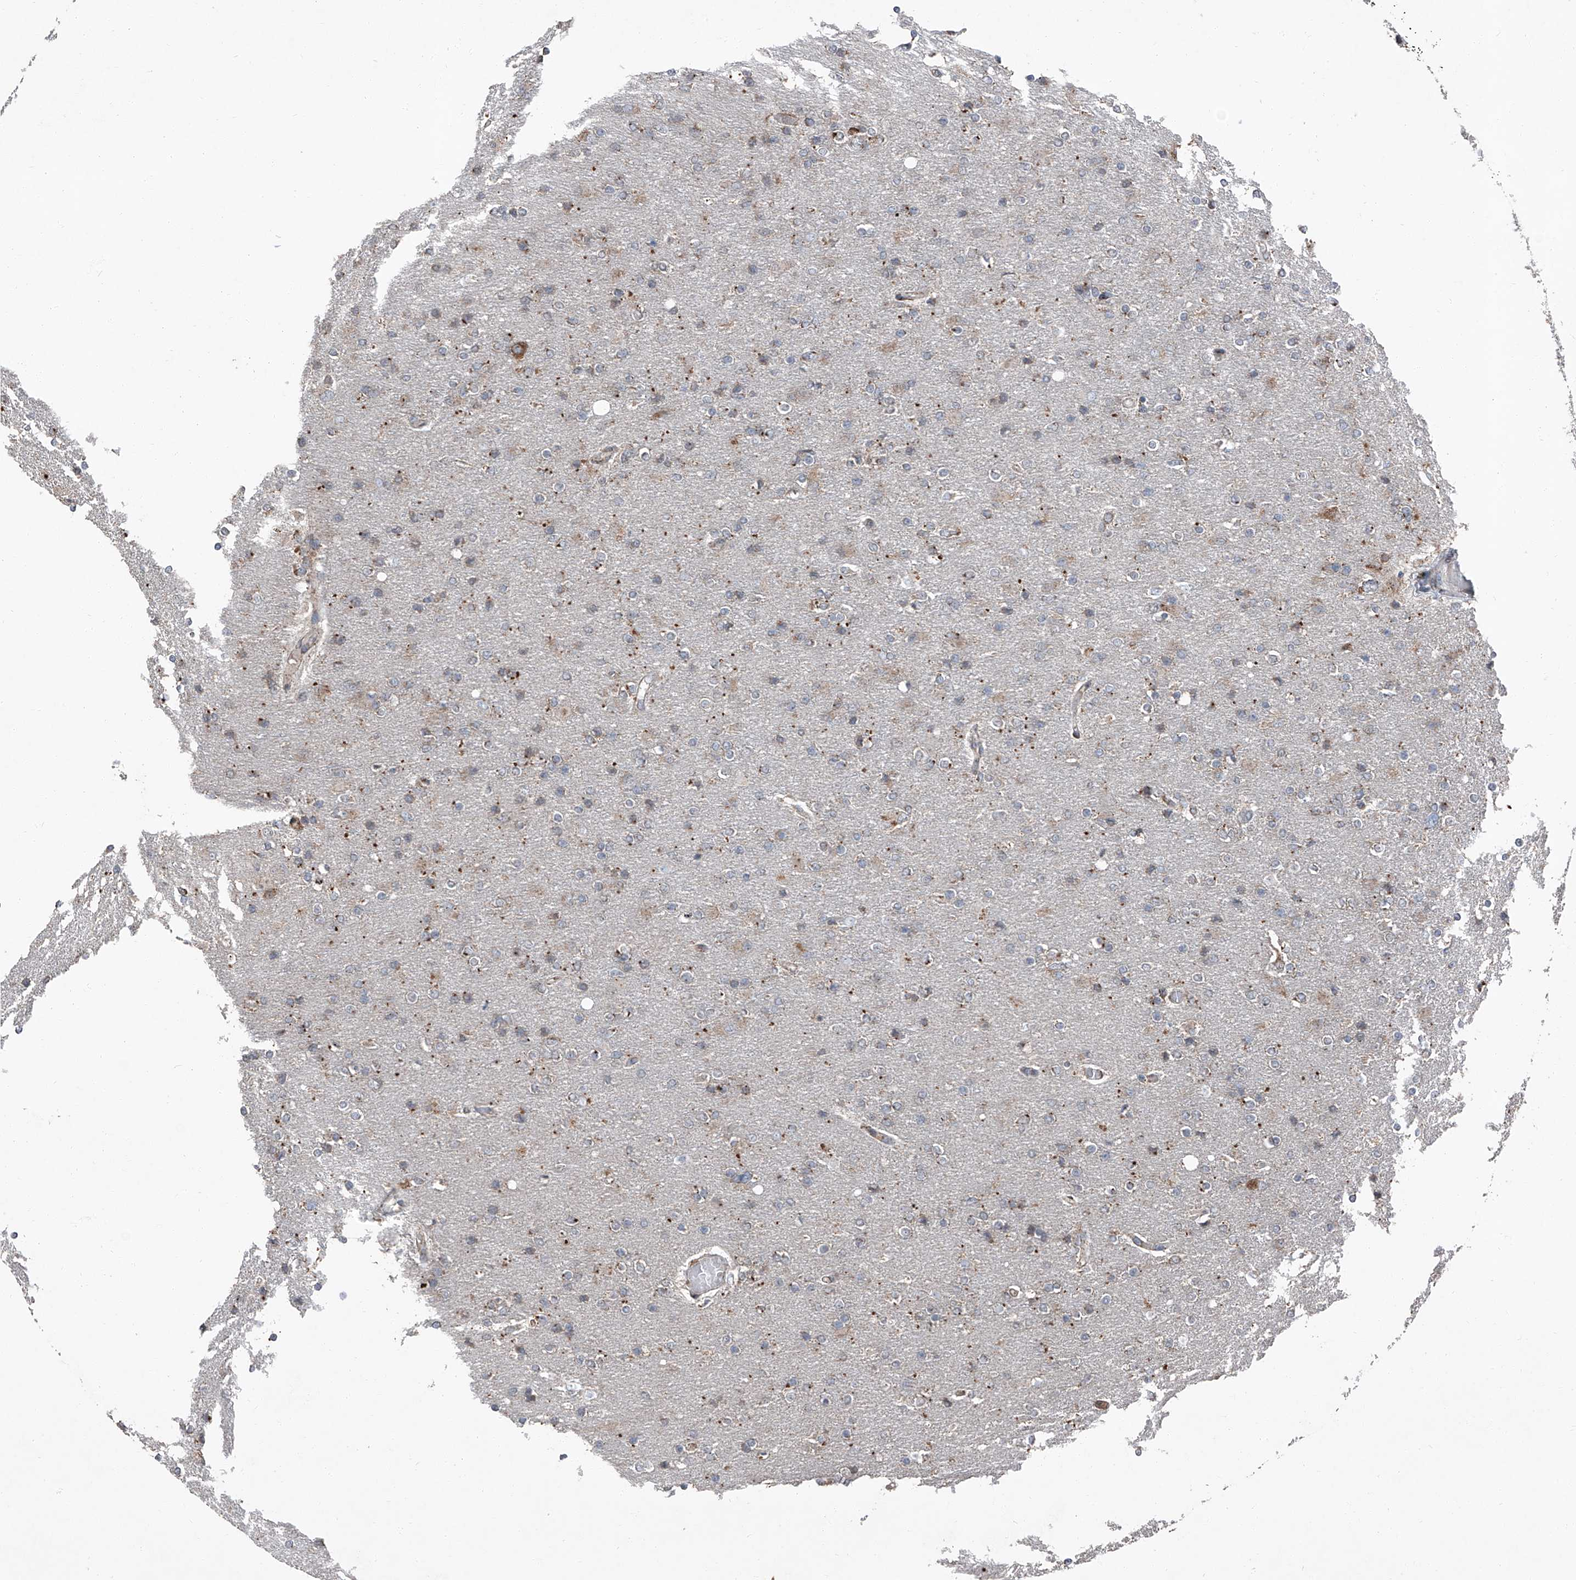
{"staining": {"intensity": "weak", "quantity": "<25%", "location": "cytoplasmic/membranous"}, "tissue": "glioma", "cell_type": "Tumor cells", "image_type": "cancer", "snomed": [{"axis": "morphology", "description": "Glioma, malignant, High grade"}, {"axis": "topography", "description": "Cerebral cortex"}], "caption": "Image shows no significant protein staining in tumor cells of malignant high-grade glioma. (DAB IHC with hematoxylin counter stain).", "gene": "LIMK1", "patient": {"sex": "female", "age": 36}}